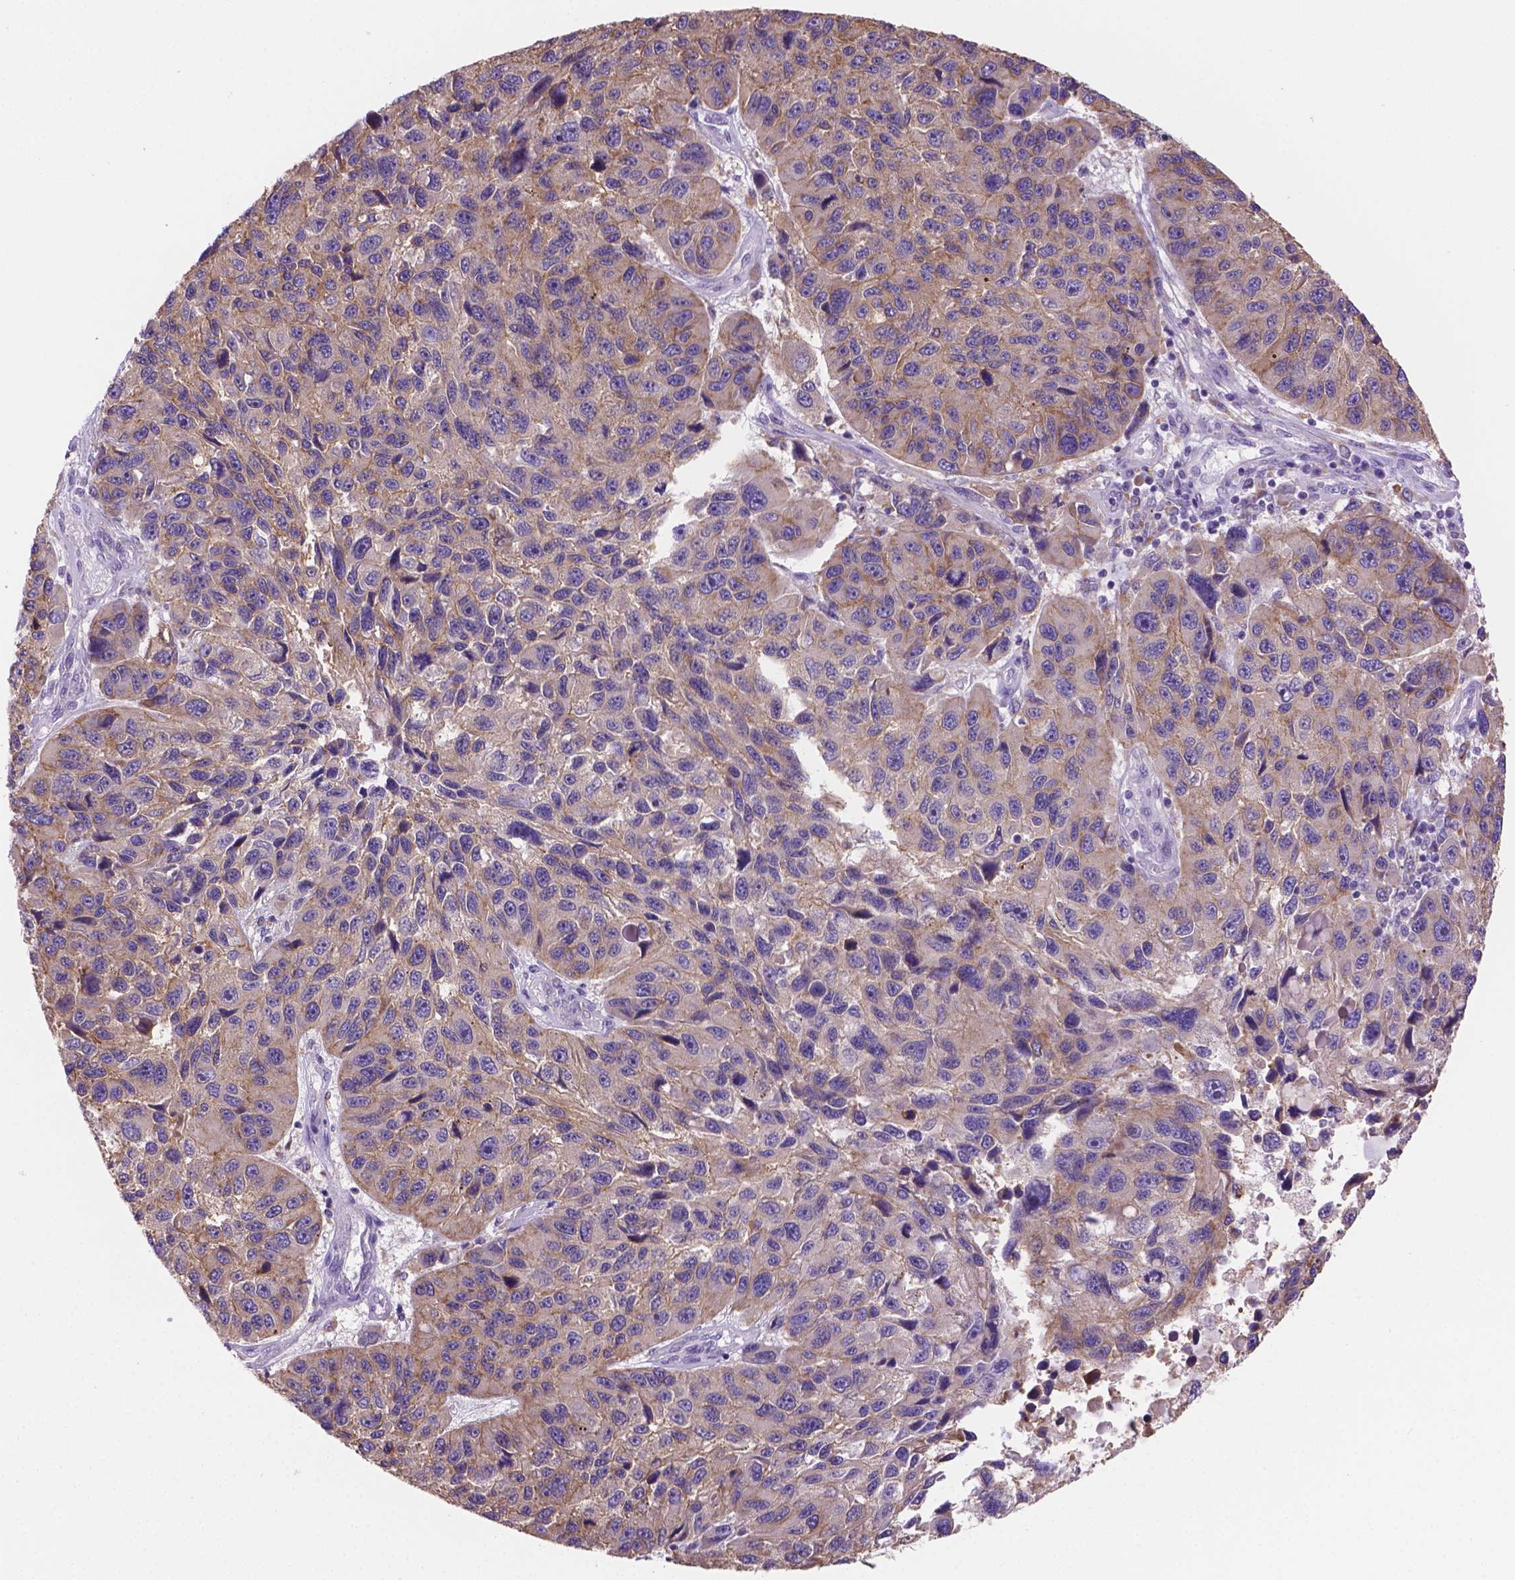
{"staining": {"intensity": "weak", "quantity": "<25%", "location": "cytoplasmic/membranous"}, "tissue": "melanoma", "cell_type": "Tumor cells", "image_type": "cancer", "snomed": [{"axis": "morphology", "description": "Malignant melanoma, NOS"}, {"axis": "topography", "description": "Skin"}], "caption": "A high-resolution histopathology image shows immunohistochemistry (IHC) staining of malignant melanoma, which exhibits no significant positivity in tumor cells.", "gene": "CDH7", "patient": {"sex": "male", "age": 53}}